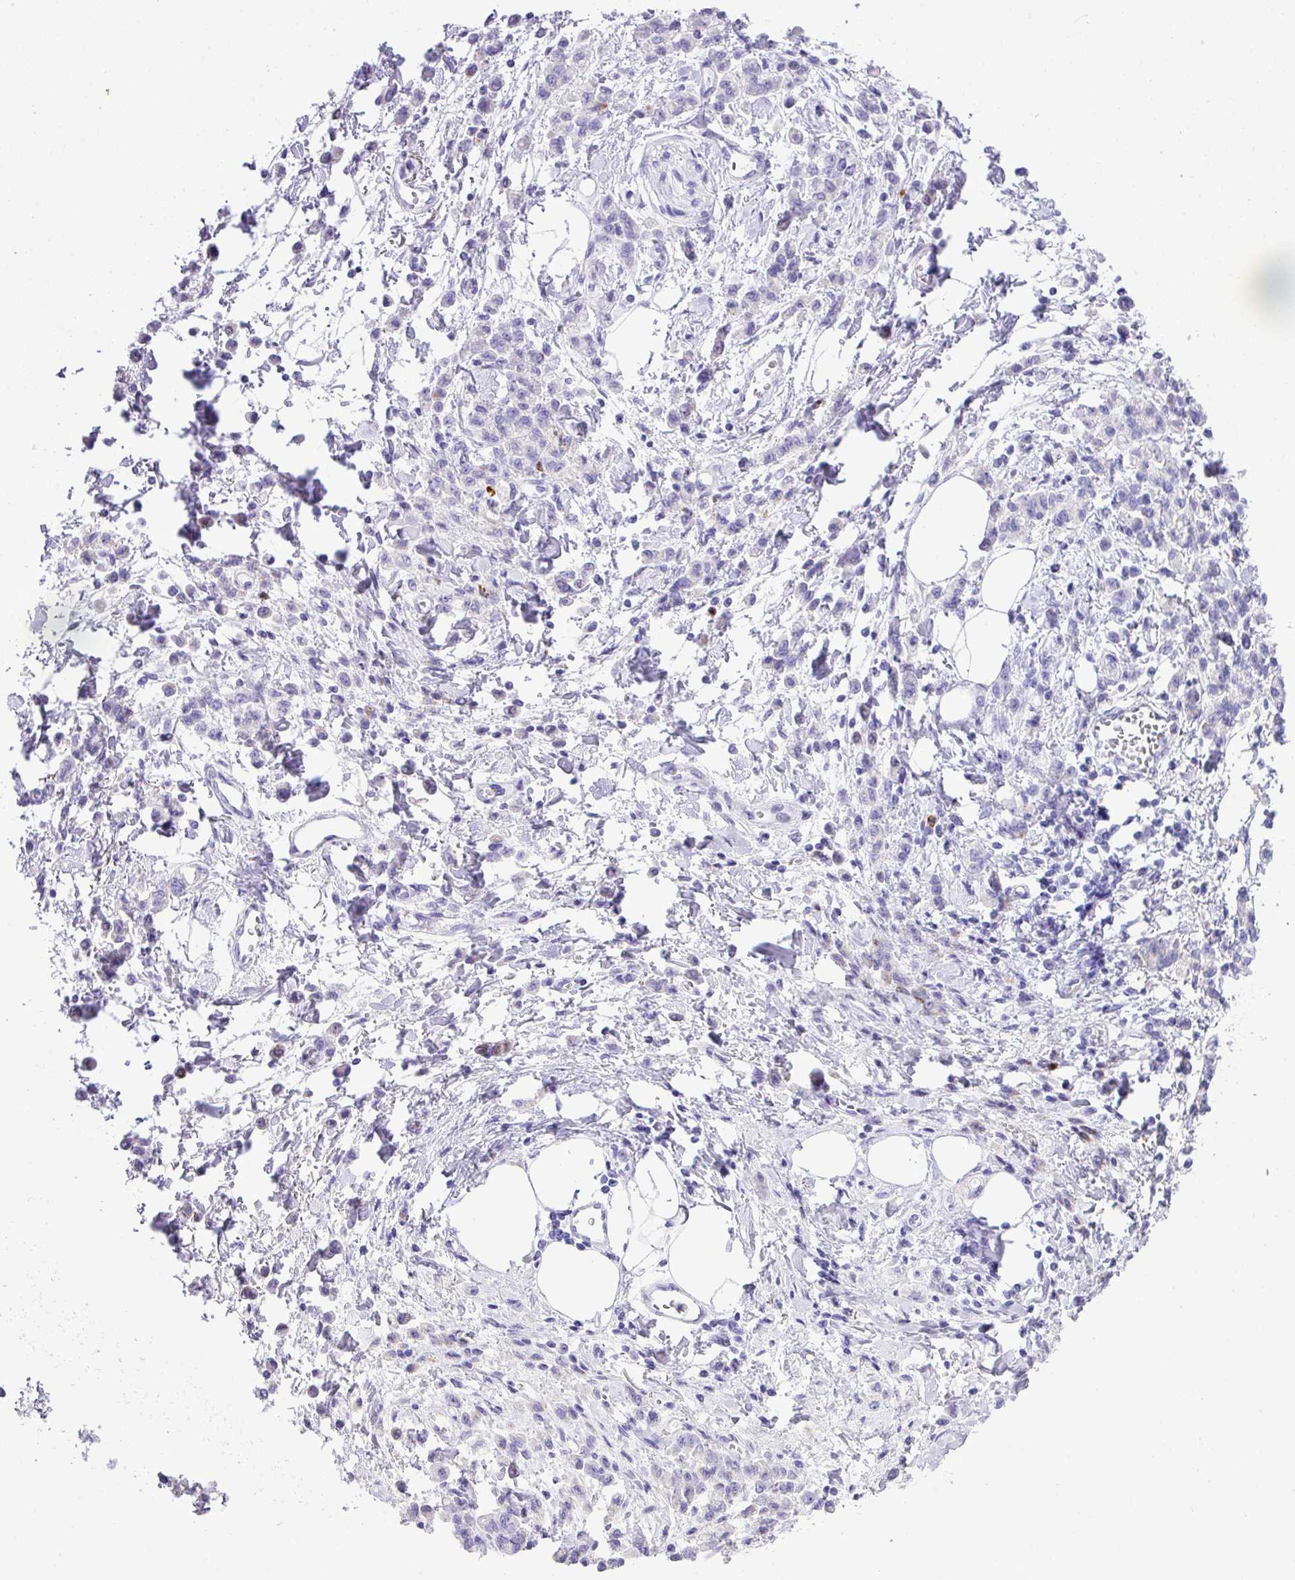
{"staining": {"intensity": "negative", "quantity": "none", "location": "none"}, "tissue": "stomach cancer", "cell_type": "Tumor cells", "image_type": "cancer", "snomed": [{"axis": "morphology", "description": "Adenocarcinoma, NOS"}, {"axis": "topography", "description": "Stomach"}], "caption": "Immunohistochemistry image of stomach cancer stained for a protein (brown), which shows no expression in tumor cells.", "gene": "RCAN2", "patient": {"sex": "male", "age": 77}}